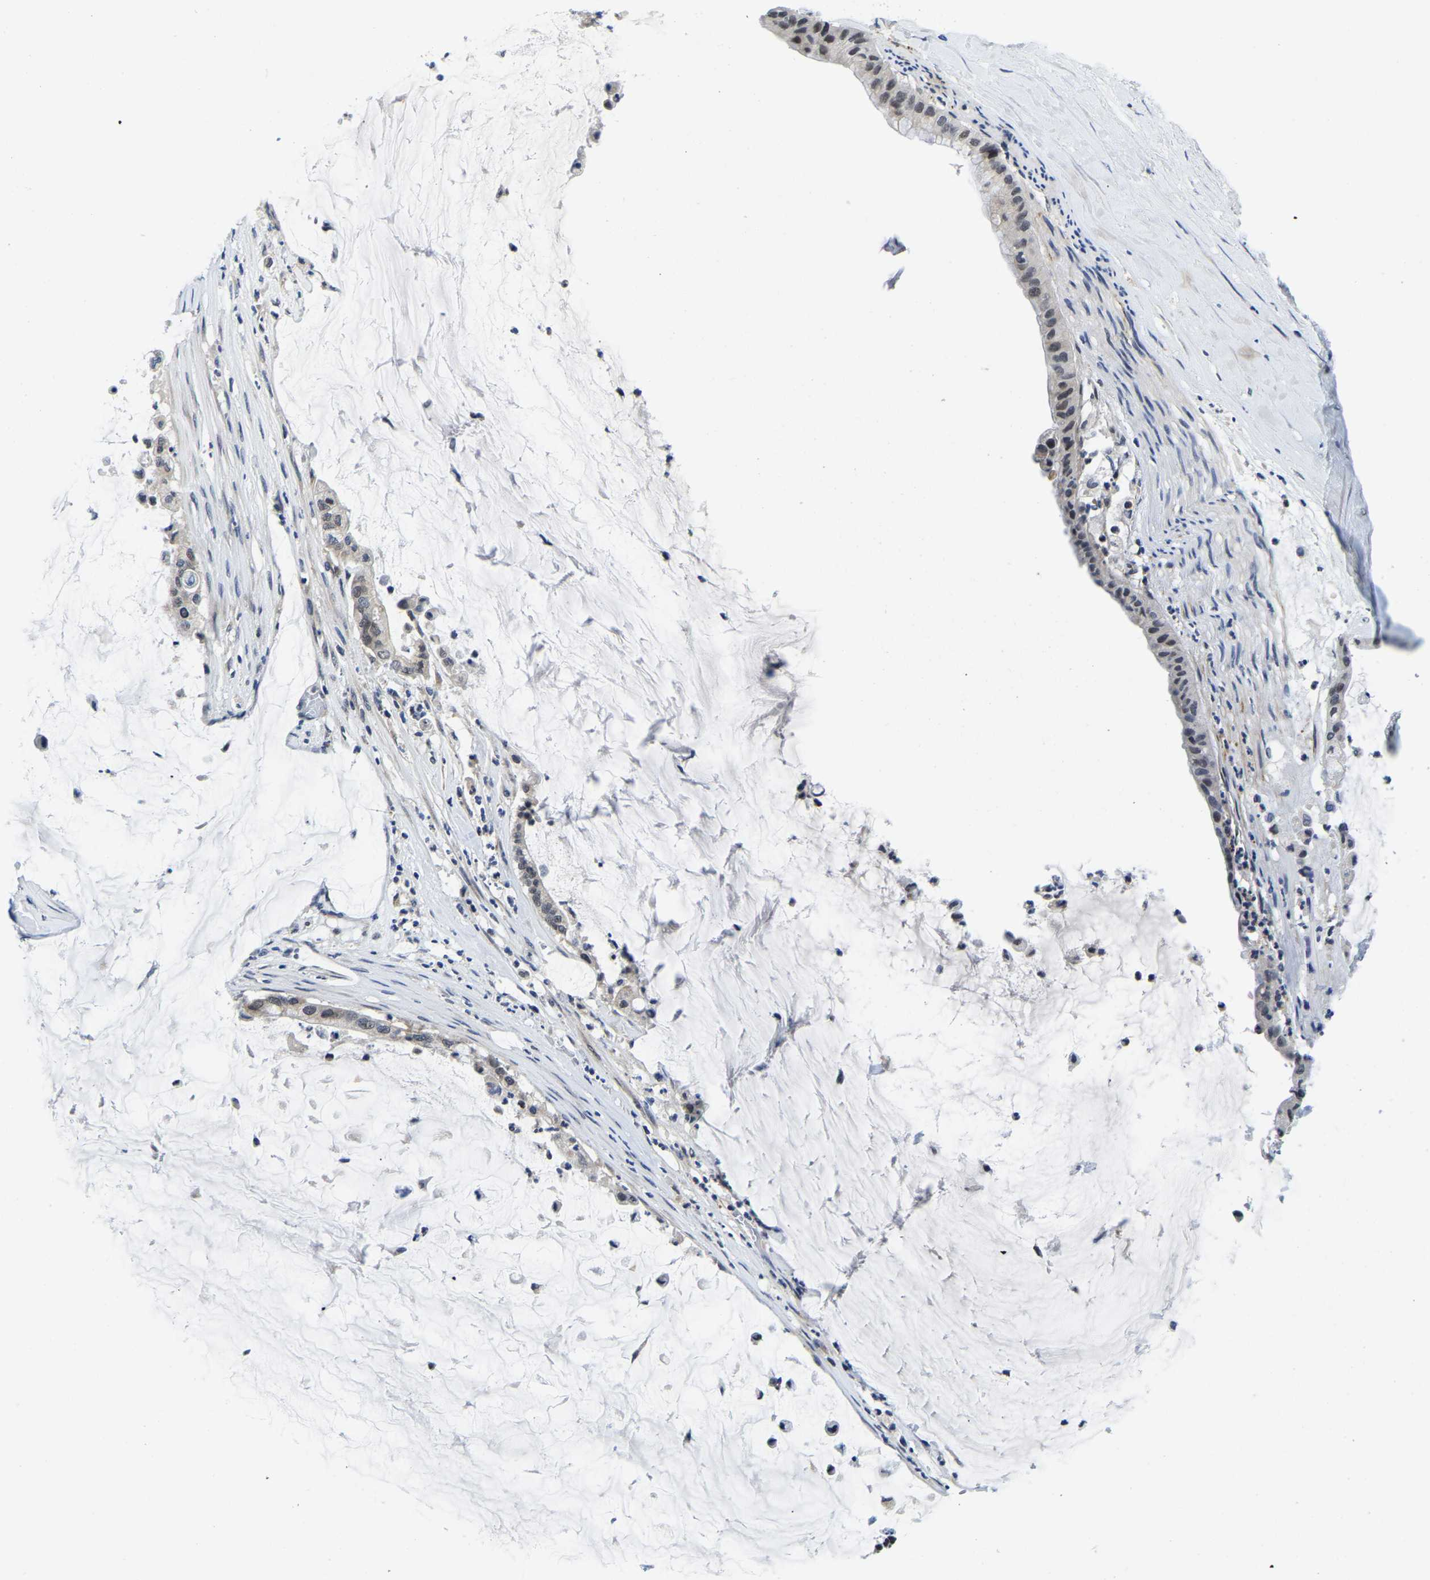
{"staining": {"intensity": "negative", "quantity": "none", "location": "none"}, "tissue": "pancreatic cancer", "cell_type": "Tumor cells", "image_type": "cancer", "snomed": [{"axis": "morphology", "description": "Adenocarcinoma, NOS"}, {"axis": "topography", "description": "Pancreas"}], "caption": "This is a micrograph of immunohistochemistry (IHC) staining of pancreatic cancer (adenocarcinoma), which shows no staining in tumor cells.", "gene": "POLDIP3", "patient": {"sex": "male", "age": 41}}